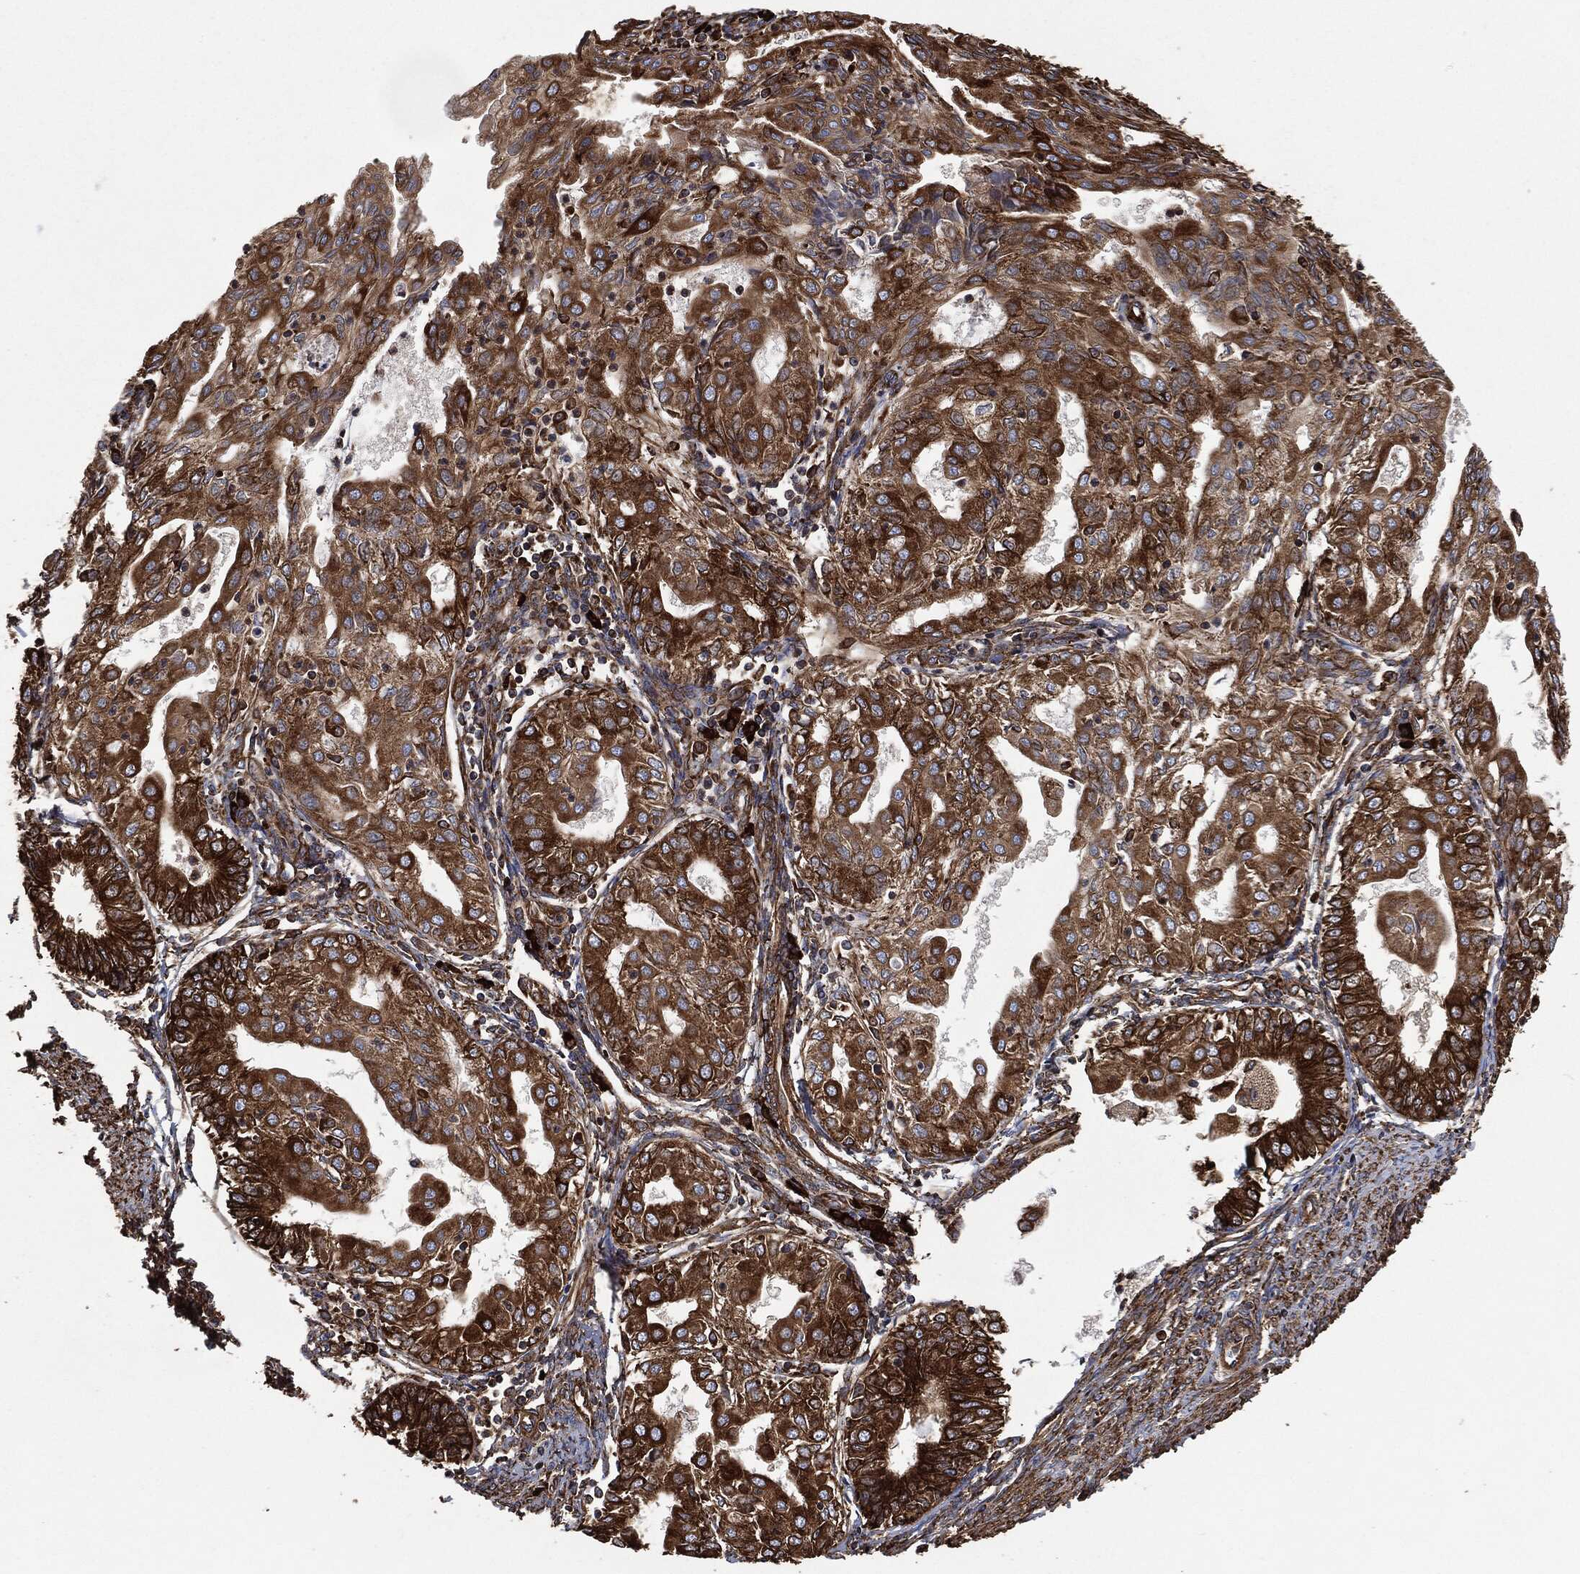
{"staining": {"intensity": "strong", "quantity": ">75%", "location": "cytoplasmic/membranous"}, "tissue": "endometrial cancer", "cell_type": "Tumor cells", "image_type": "cancer", "snomed": [{"axis": "morphology", "description": "Adenocarcinoma, NOS"}, {"axis": "topography", "description": "Endometrium"}], "caption": "Strong cytoplasmic/membranous staining for a protein is present in approximately >75% of tumor cells of endometrial cancer using immunohistochemistry (IHC).", "gene": "AMFR", "patient": {"sex": "female", "age": 68}}